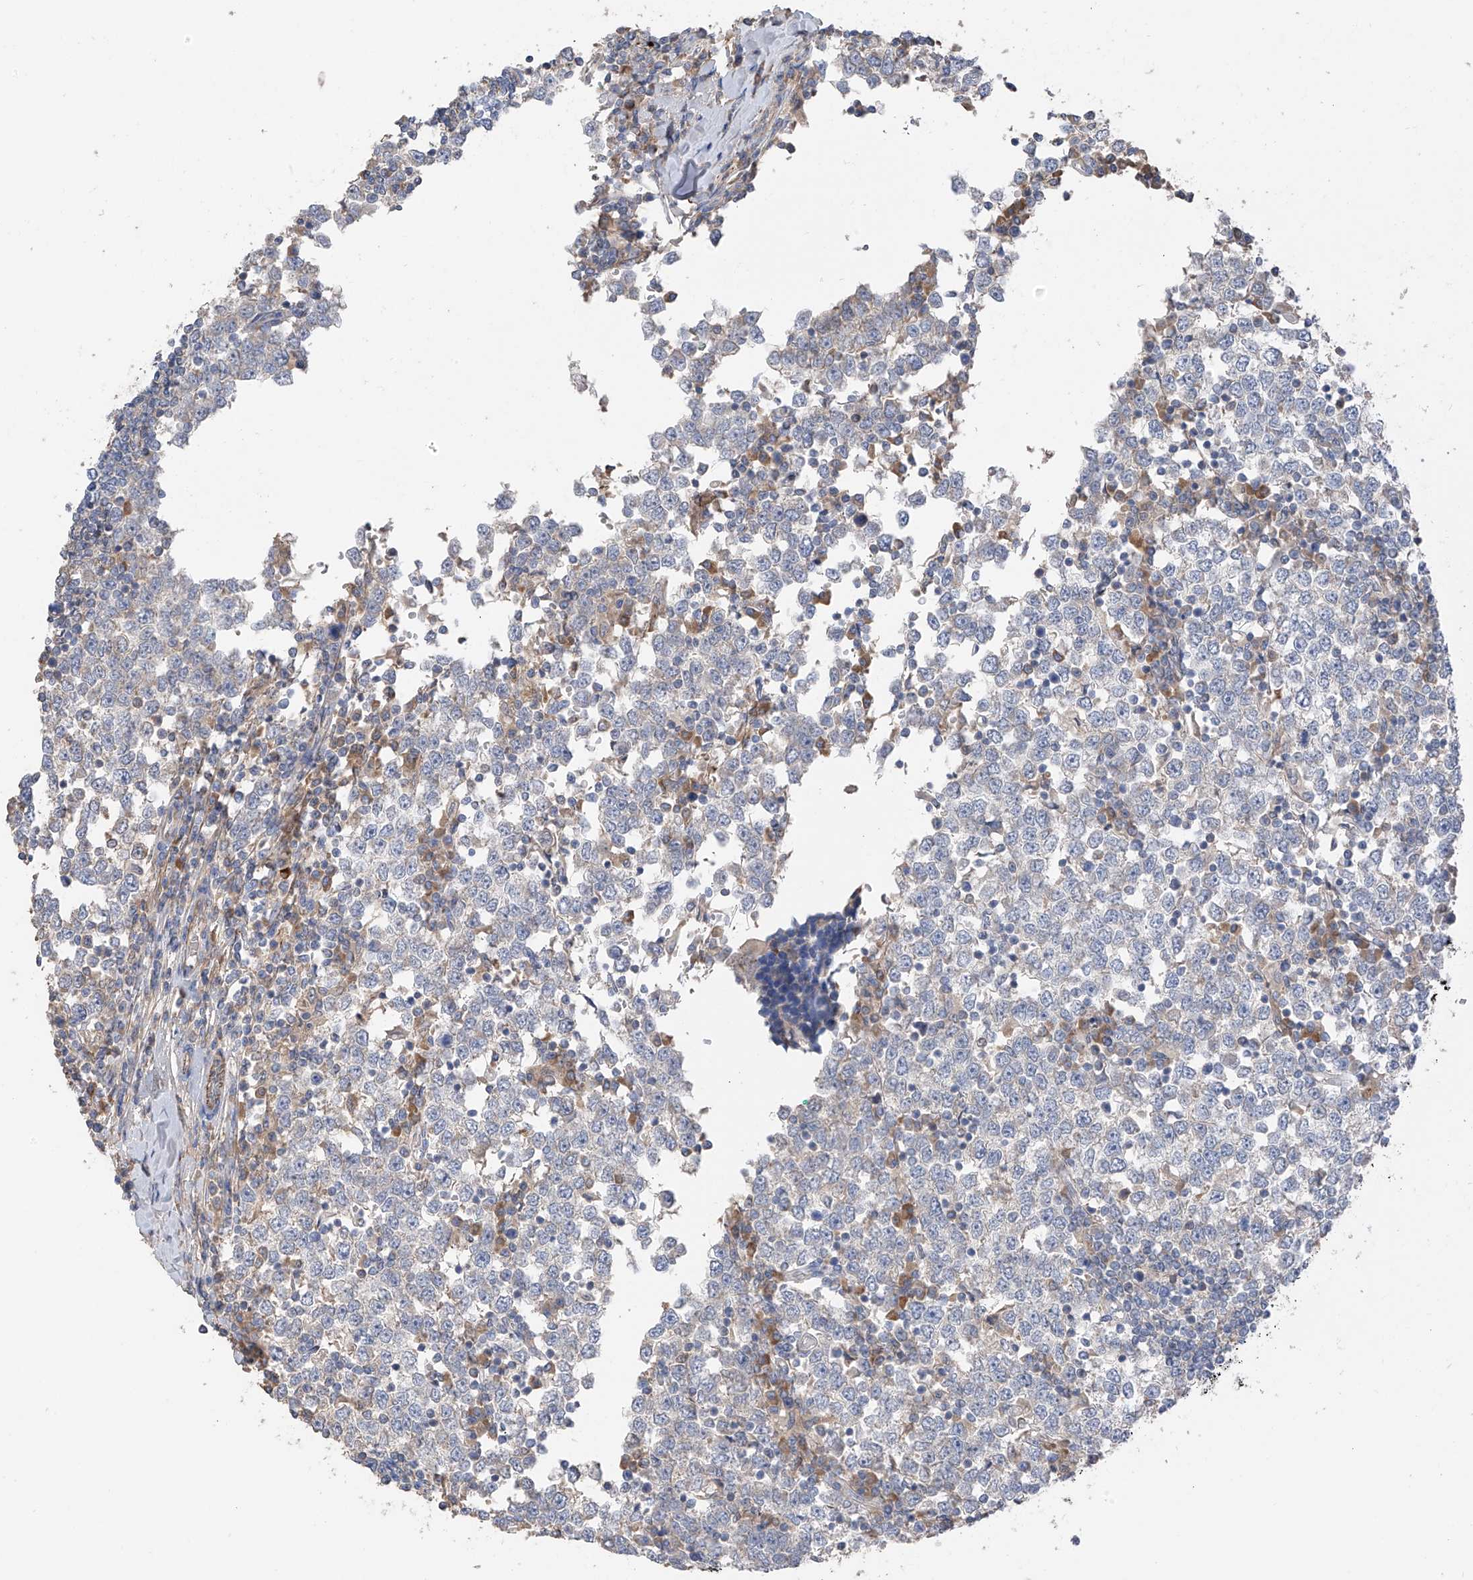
{"staining": {"intensity": "negative", "quantity": "none", "location": "none"}, "tissue": "testis cancer", "cell_type": "Tumor cells", "image_type": "cancer", "snomed": [{"axis": "morphology", "description": "Seminoma, NOS"}, {"axis": "topography", "description": "Testis"}], "caption": "Immunohistochemistry (IHC) of human testis seminoma shows no positivity in tumor cells.", "gene": "GALNTL6", "patient": {"sex": "male", "age": 65}}